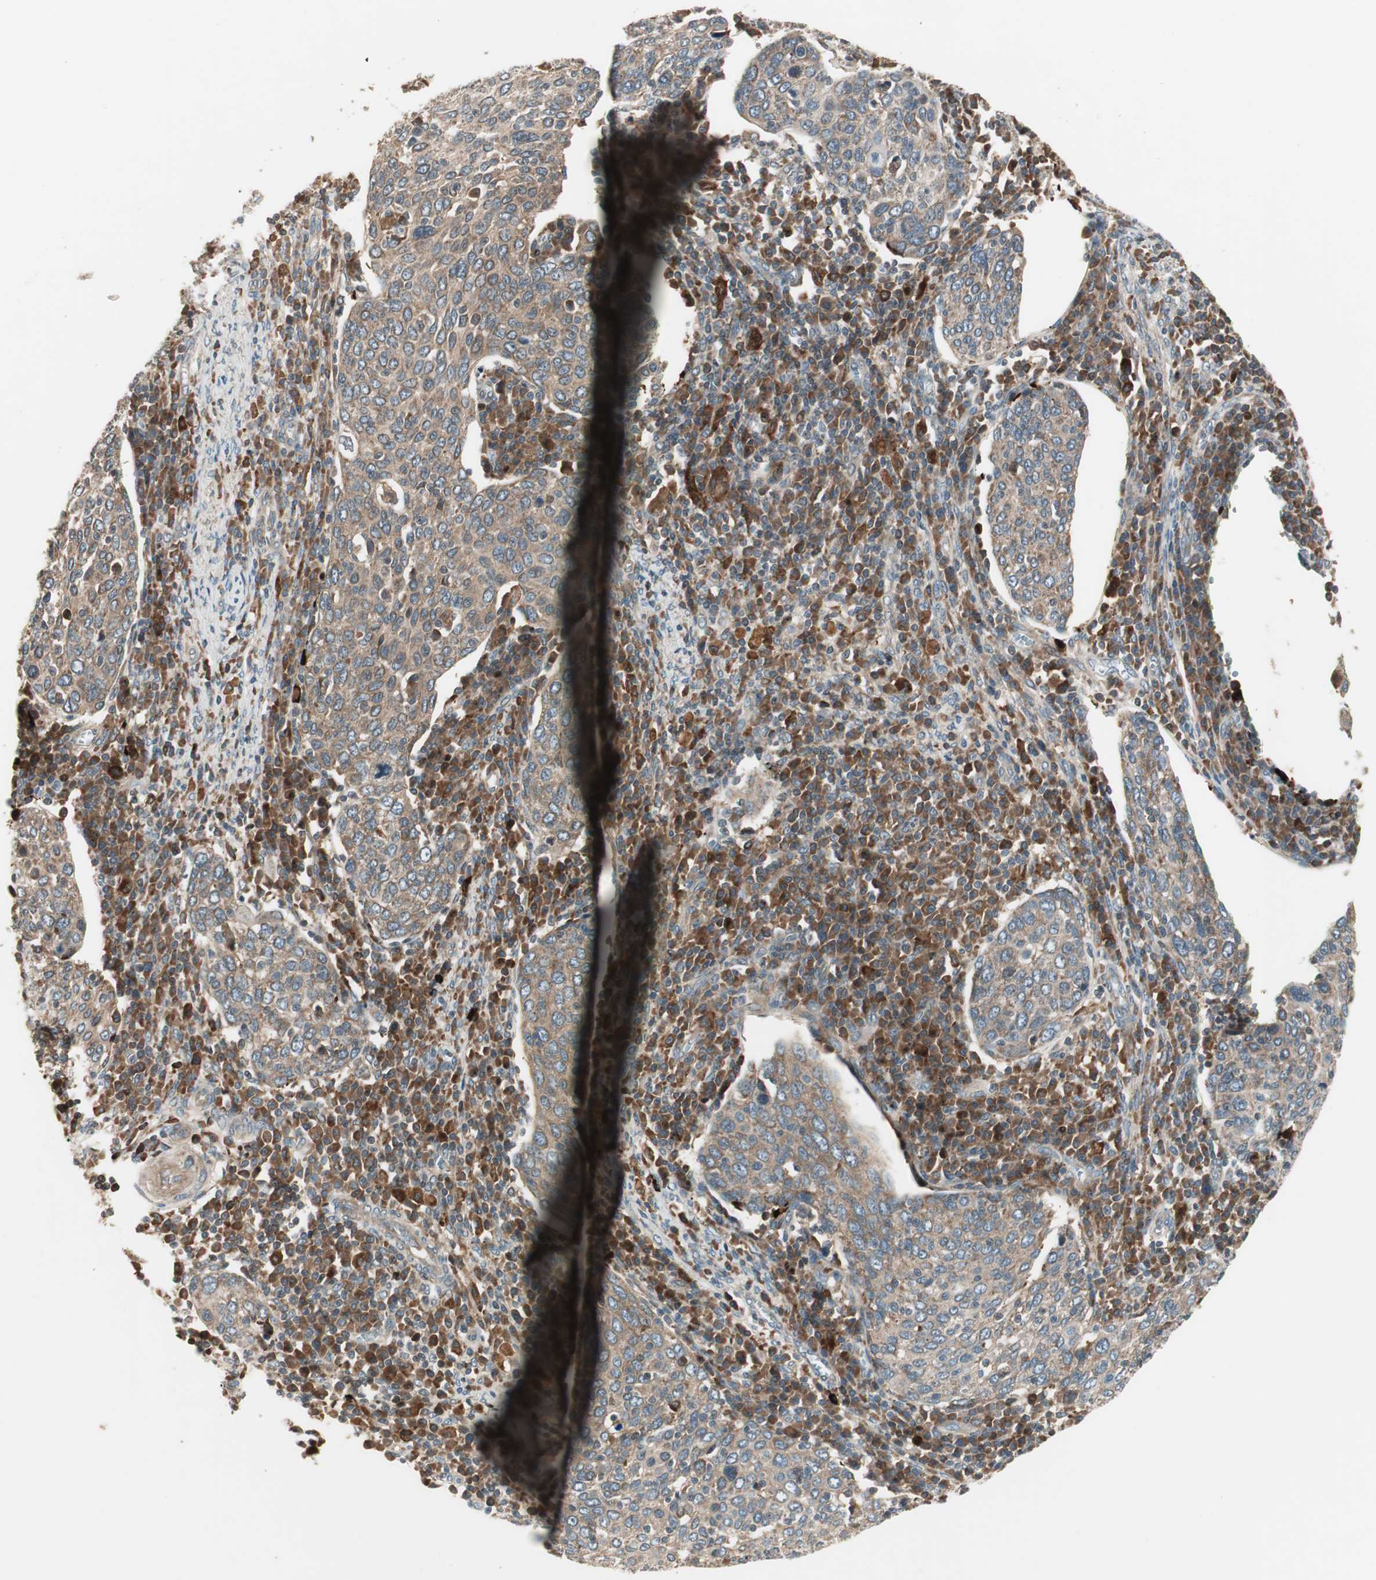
{"staining": {"intensity": "weak", "quantity": ">75%", "location": "cytoplasmic/membranous"}, "tissue": "cervical cancer", "cell_type": "Tumor cells", "image_type": "cancer", "snomed": [{"axis": "morphology", "description": "Squamous cell carcinoma, NOS"}, {"axis": "topography", "description": "Cervix"}], "caption": "A low amount of weak cytoplasmic/membranous staining is seen in approximately >75% of tumor cells in squamous cell carcinoma (cervical) tissue.", "gene": "SFRP1", "patient": {"sex": "female", "age": 40}}